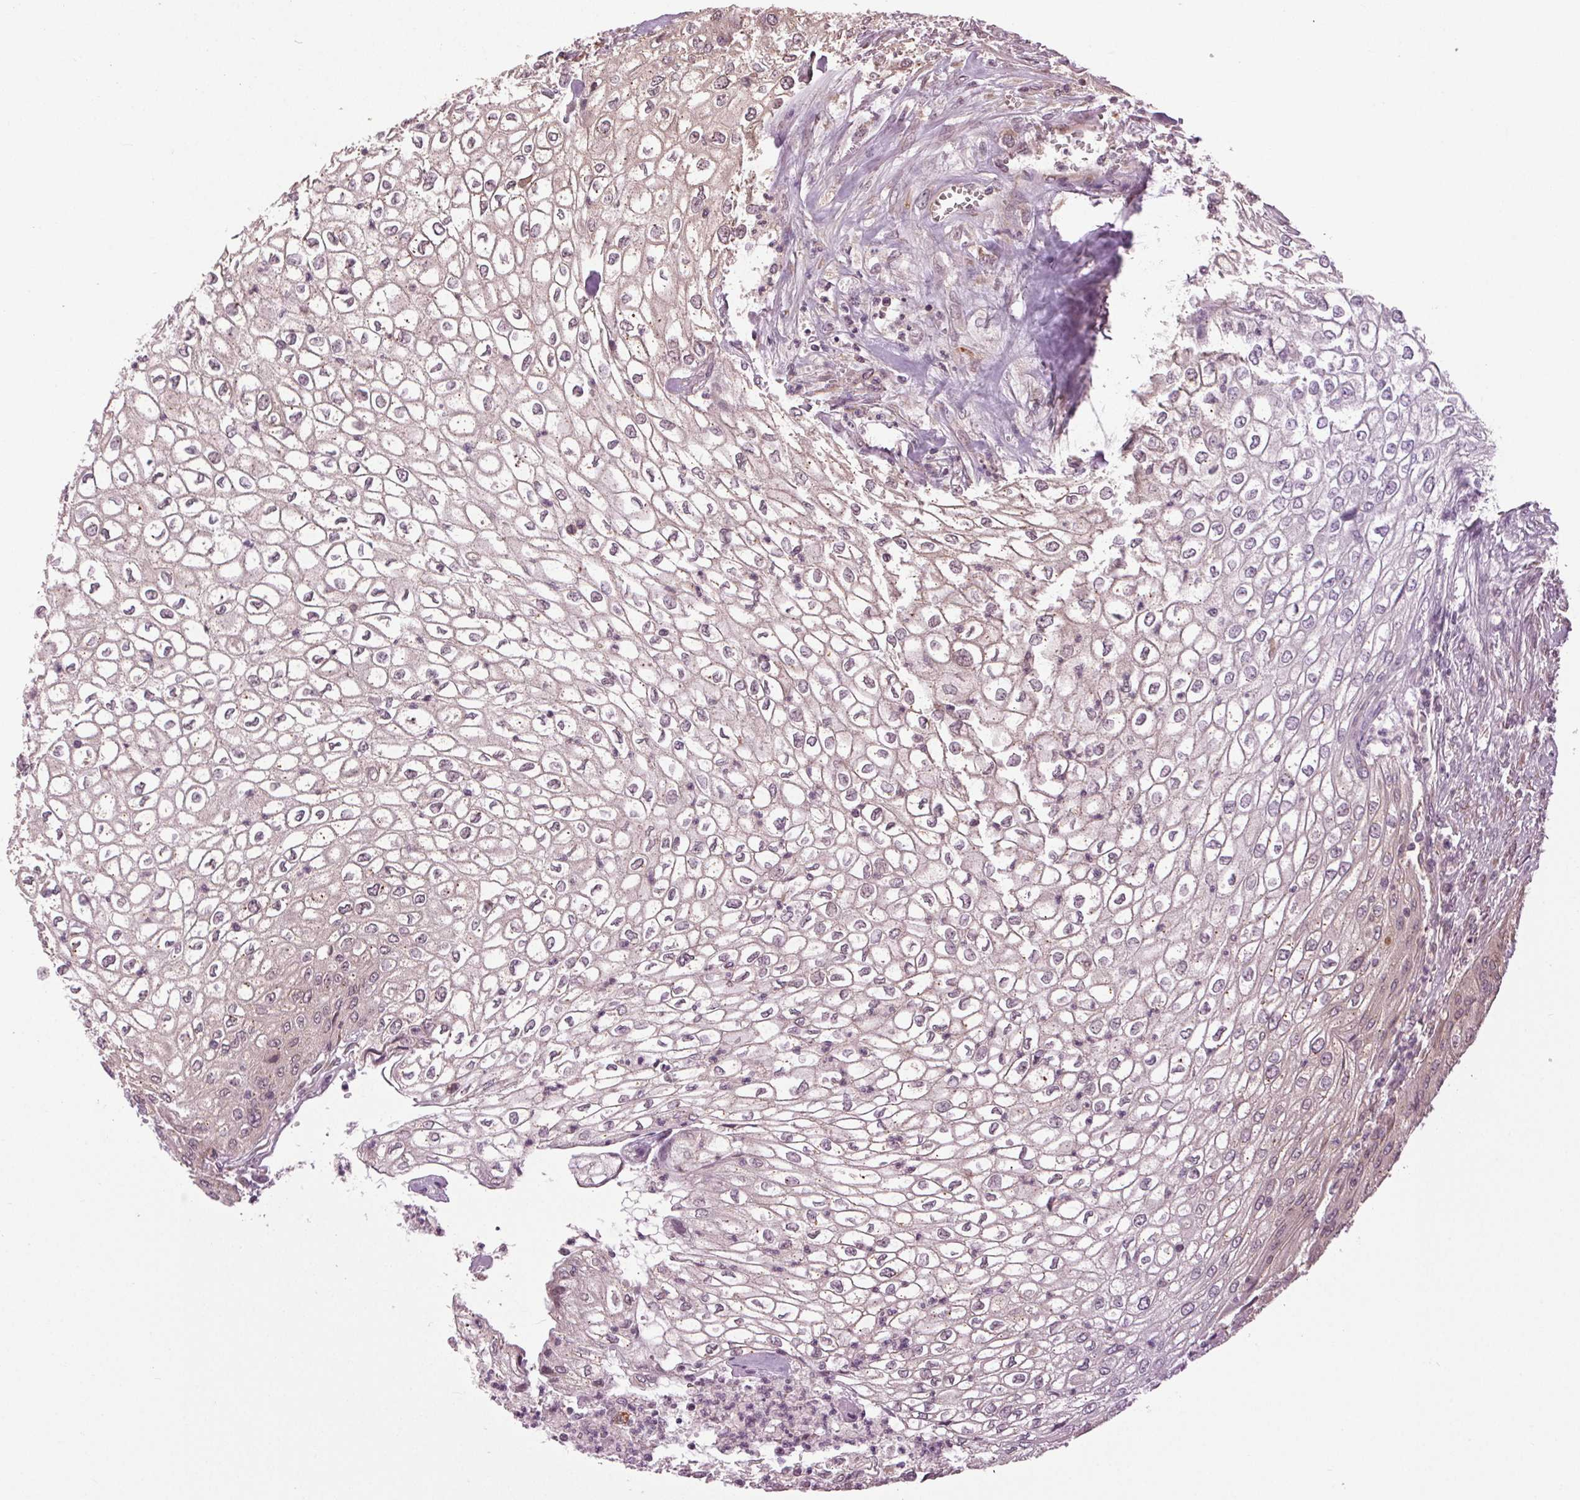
{"staining": {"intensity": "negative", "quantity": "none", "location": "none"}, "tissue": "urothelial cancer", "cell_type": "Tumor cells", "image_type": "cancer", "snomed": [{"axis": "morphology", "description": "Urothelial carcinoma, High grade"}, {"axis": "topography", "description": "Urinary bladder"}], "caption": "A micrograph of human urothelial carcinoma (high-grade) is negative for staining in tumor cells. (Stains: DAB IHC with hematoxylin counter stain, Microscopy: brightfield microscopy at high magnification).", "gene": "BSDC1", "patient": {"sex": "male", "age": 62}}